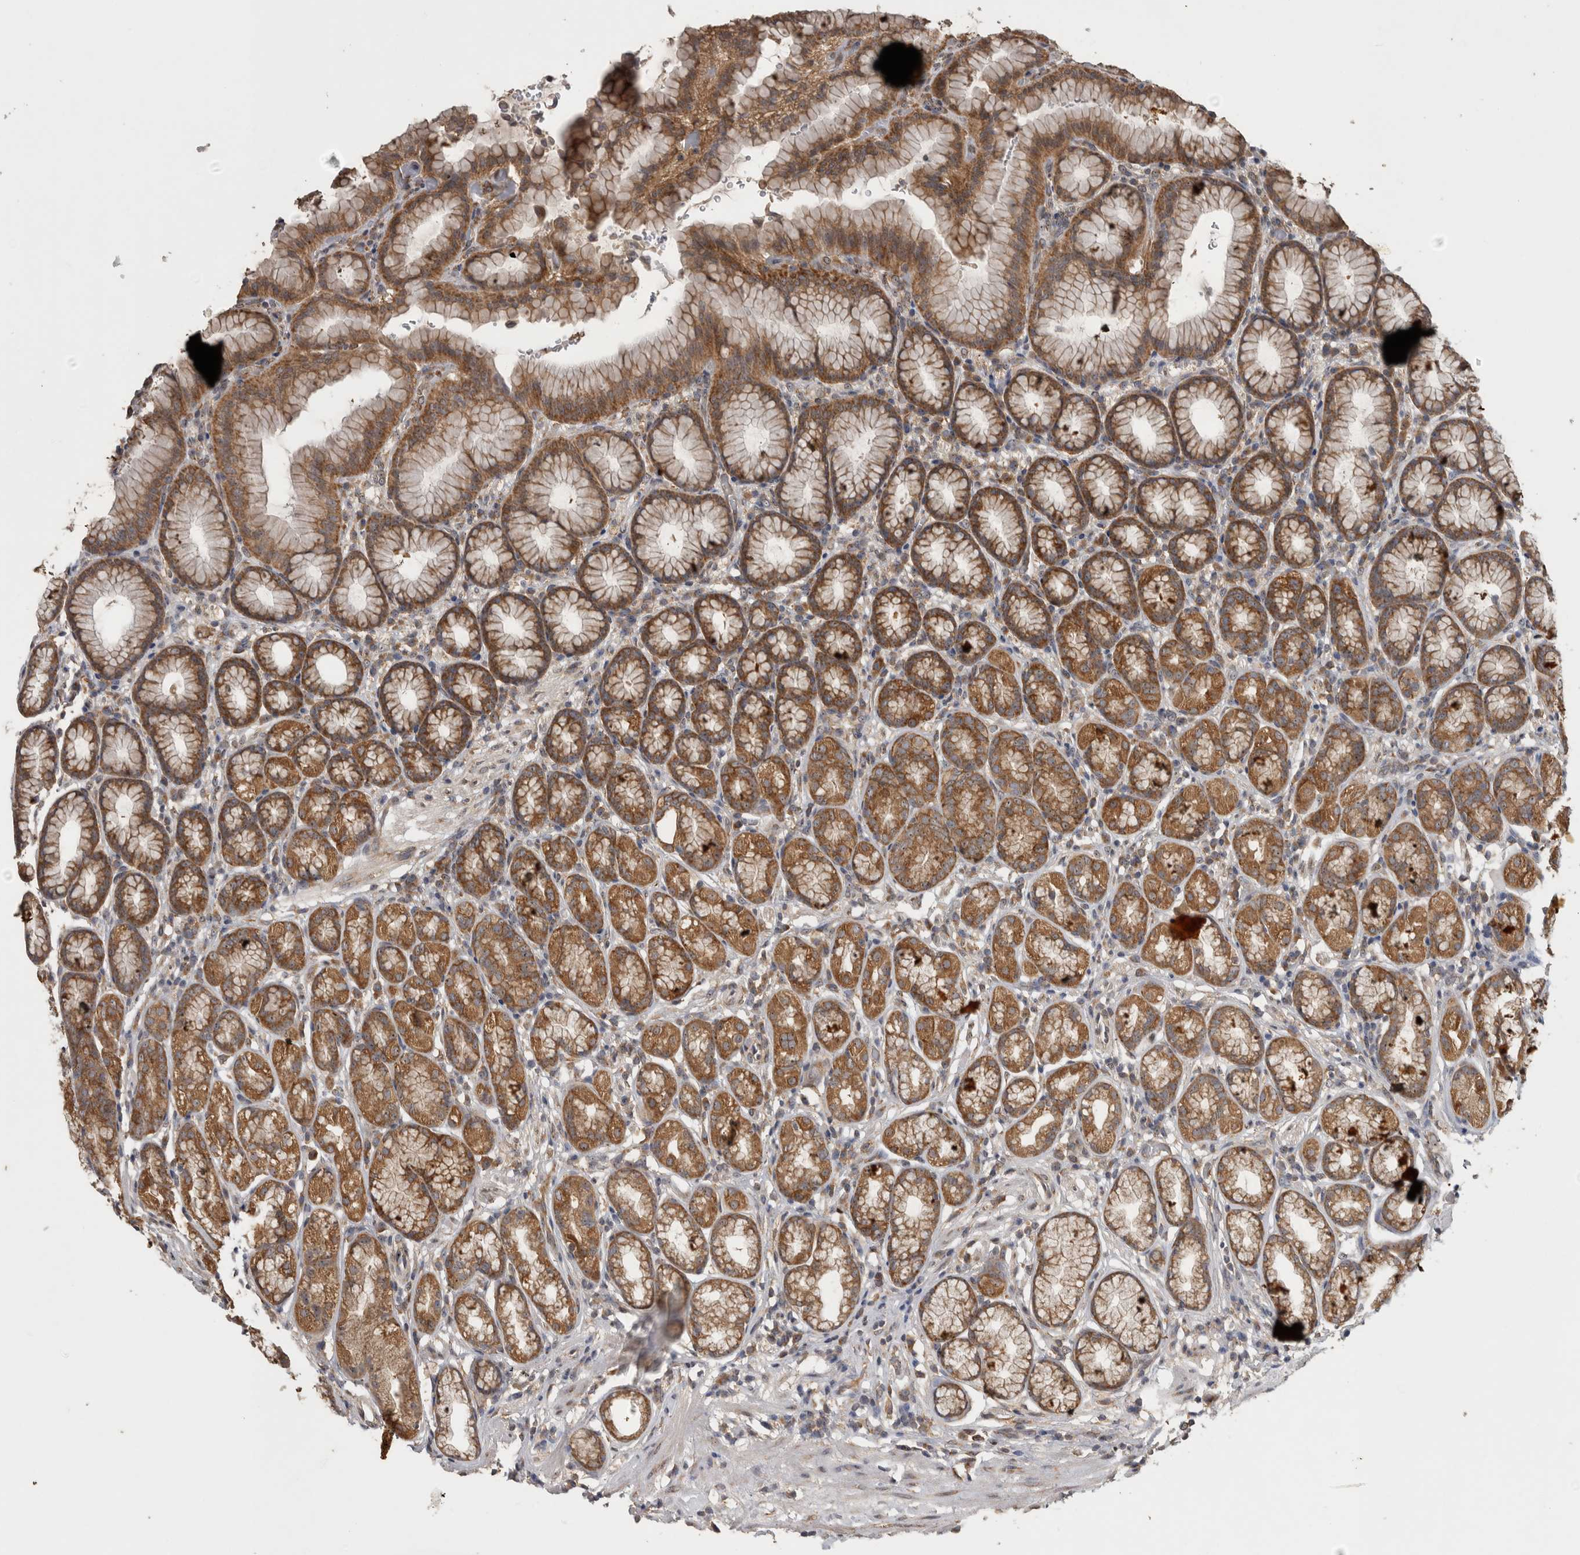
{"staining": {"intensity": "moderate", "quantity": ">75%", "location": "cytoplasmic/membranous"}, "tissue": "stomach", "cell_type": "Glandular cells", "image_type": "normal", "snomed": [{"axis": "morphology", "description": "Normal tissue, NOS"}, {"axis": "topography", "description": "Stomach"}], "caption": "Brown immunohistochemical staining in normal human stomach exhibits moderate cytoplasmic/membranous staining in approximately >75% of glandular cells.", "gene": "ATXN2", "patient": {"sex": "male", "age": 42}}